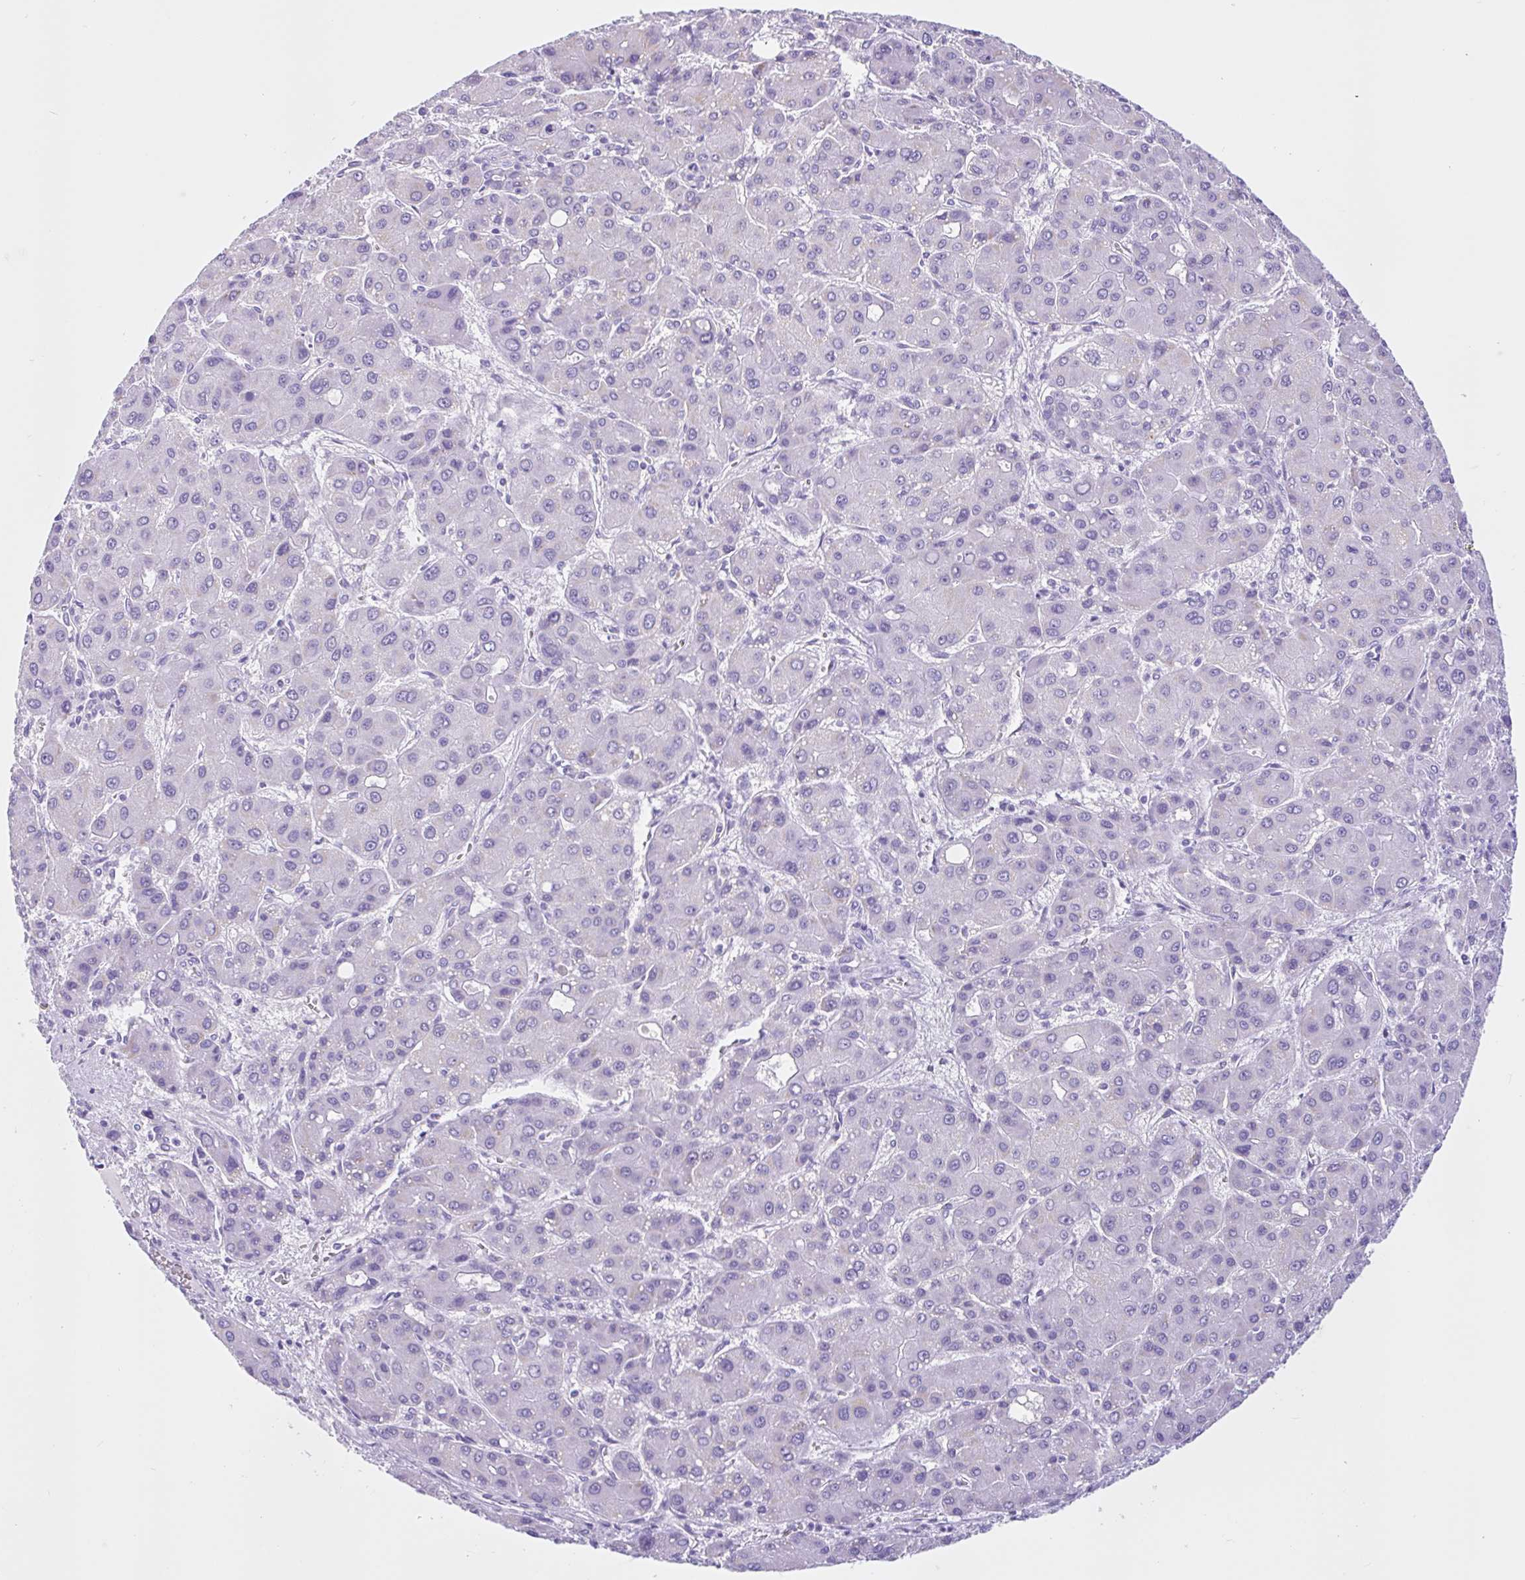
{"staining": {"intensity": "negative", "quantity": "none", "location": "none"}, "tissue": "liver cancer", "cell_type": "Tumor cells", "image_type": "cancer", "snomed": [{"axis": "morphology", "description": "Carcinoma, Hepatocellular, NOS"}, {"axis": "topography", "description": "Liver"}], "caption": "High power microscopy image of an immunohistochemistry (IHC) histopathology image of liver cancer (hepatocellular carcinoma), revealing no significant expression in tumor cells.", "gene": "ZNF319", "patient": {"sex": "male", "age": 55}}